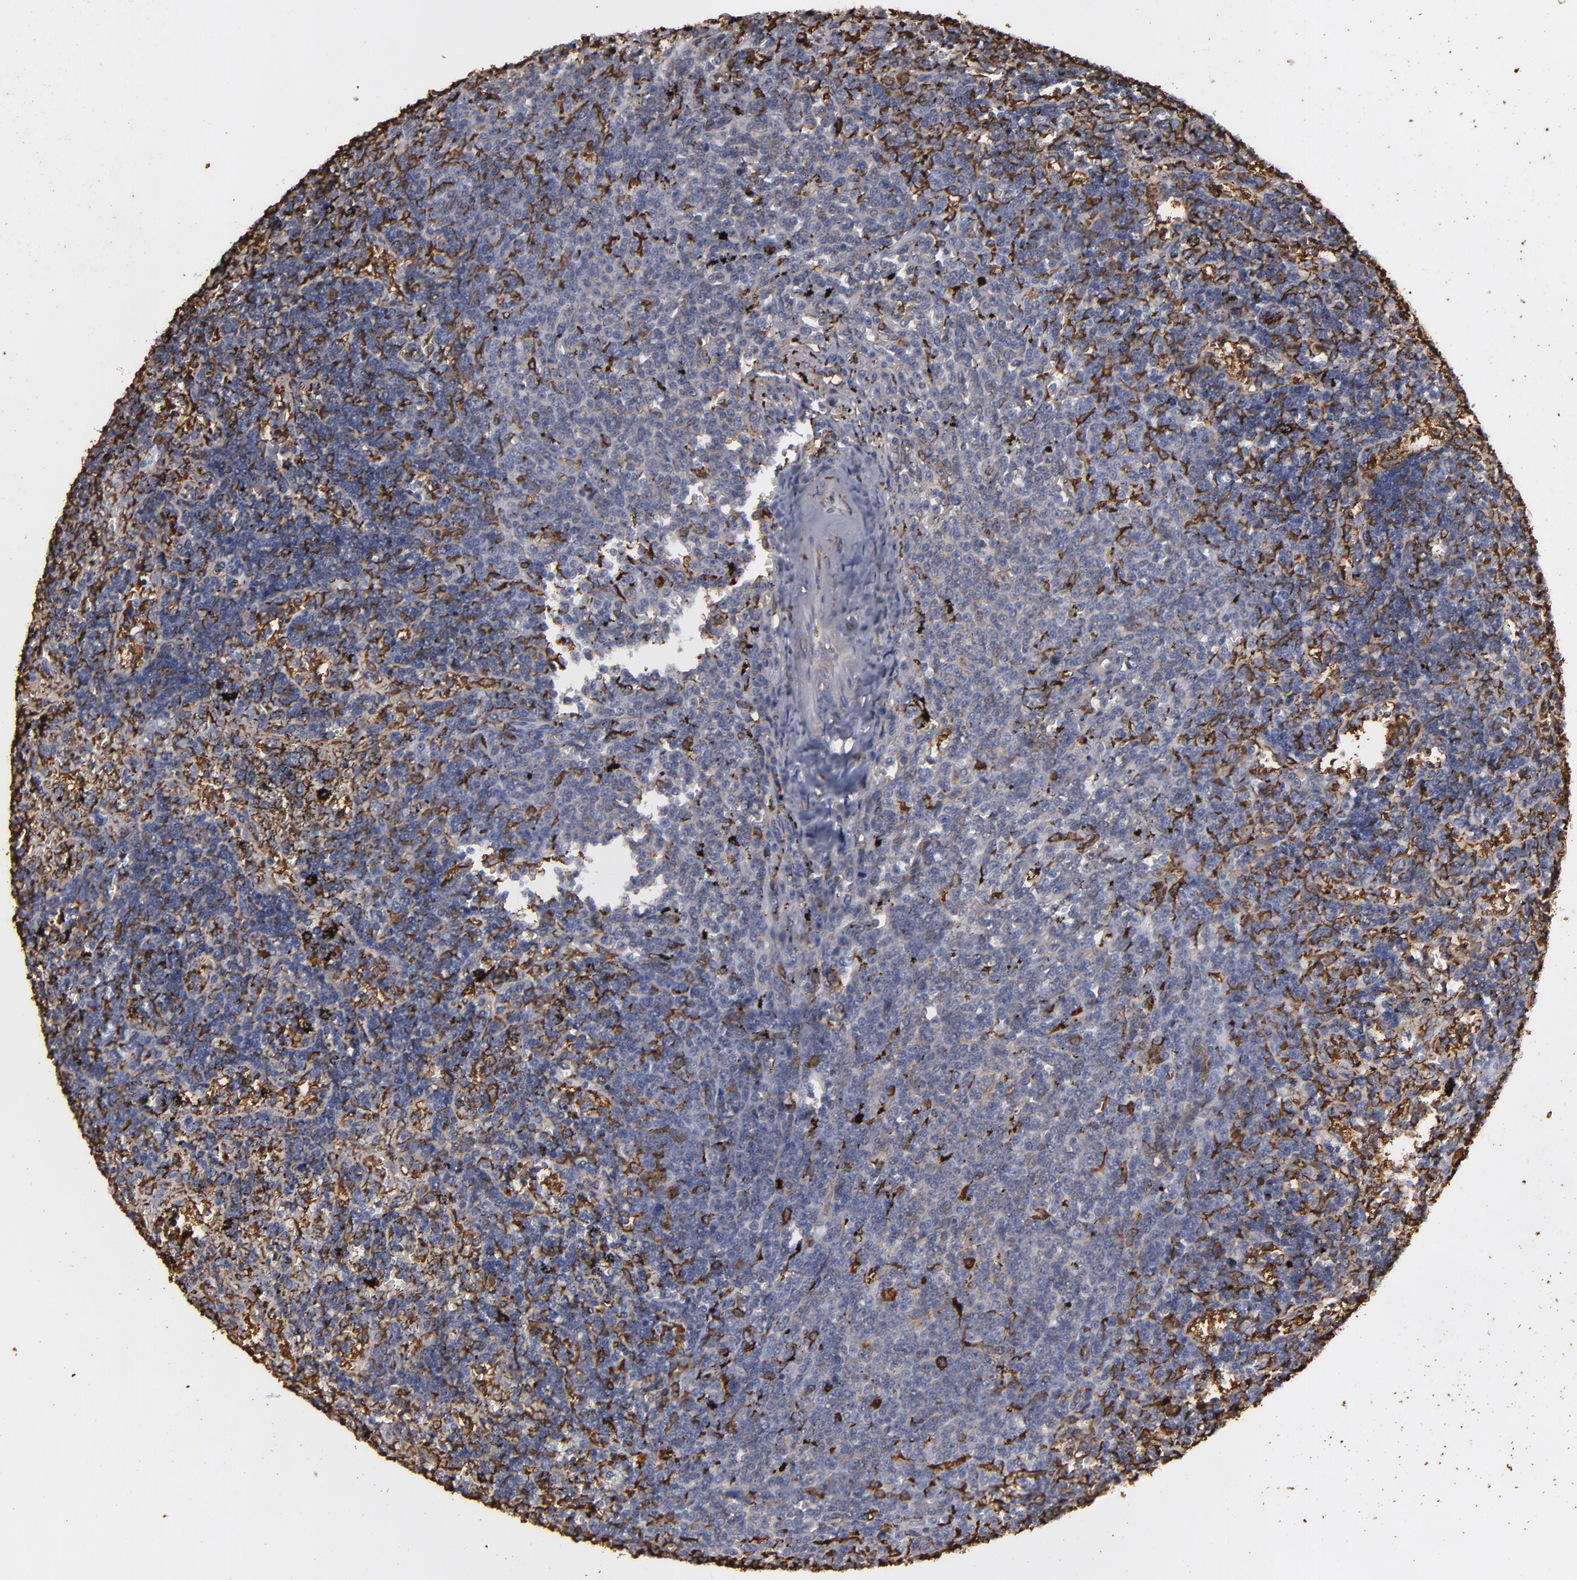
{"staining": {"intensity": "moderate", "quantity": ">75%", "location": "cytoplasmic/membranous"}, "tissue": "lymphoma", "cell_type": "Tumor cells", "image_type": "cancer", "snomed": [{"axis": "morphology", "description": "Malignant lymphoma, non-Hodgkin's type, Low grade"}, {"axis": "topography", "description": "Spleen"}], "caption": "Low-grade malignant lymphoma, non-Hodgkin's type stained for a protein displays moderate cytoplasmic/membranous positivity in tumor cells.", "gene": "ODC1", "patient": {"sex": "male", "age": 60}}